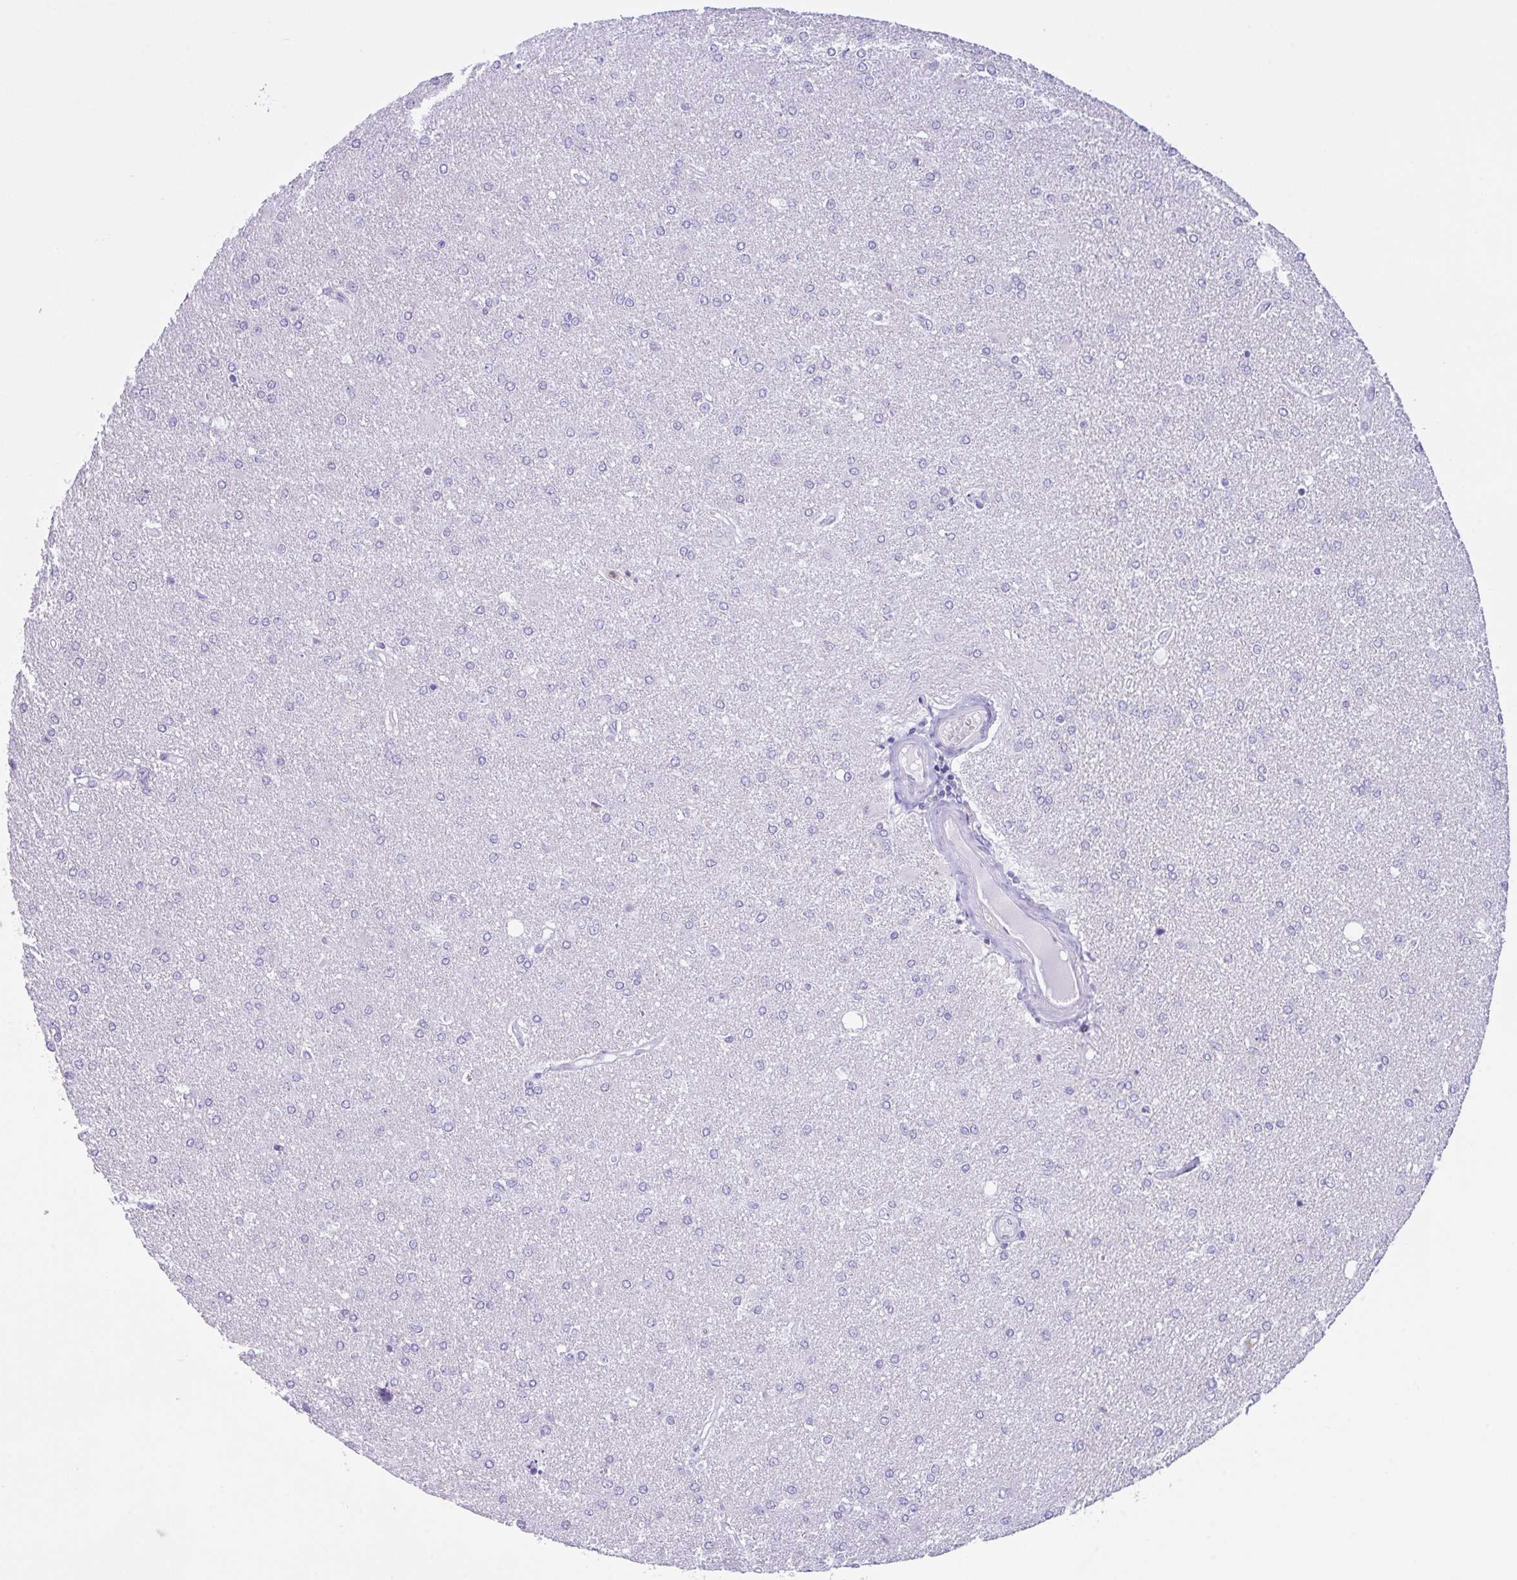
{"staining": {"intensity": "negative", "quantity": "none", "location": "none"}, "tissue": "glioma", "cell_type": "Tumor cells", "image_type": "cancer", "snomed": [{"axis": "morphology", "description": "Glioma, malignant, High grade"}, {"axis": "topography", "description": "Brain"}], "caption": "Image shows no protein expression in tumor cells of glioma tissue.", "gene": "NCF1", "patient": {"sex": "male", "age": 67}}